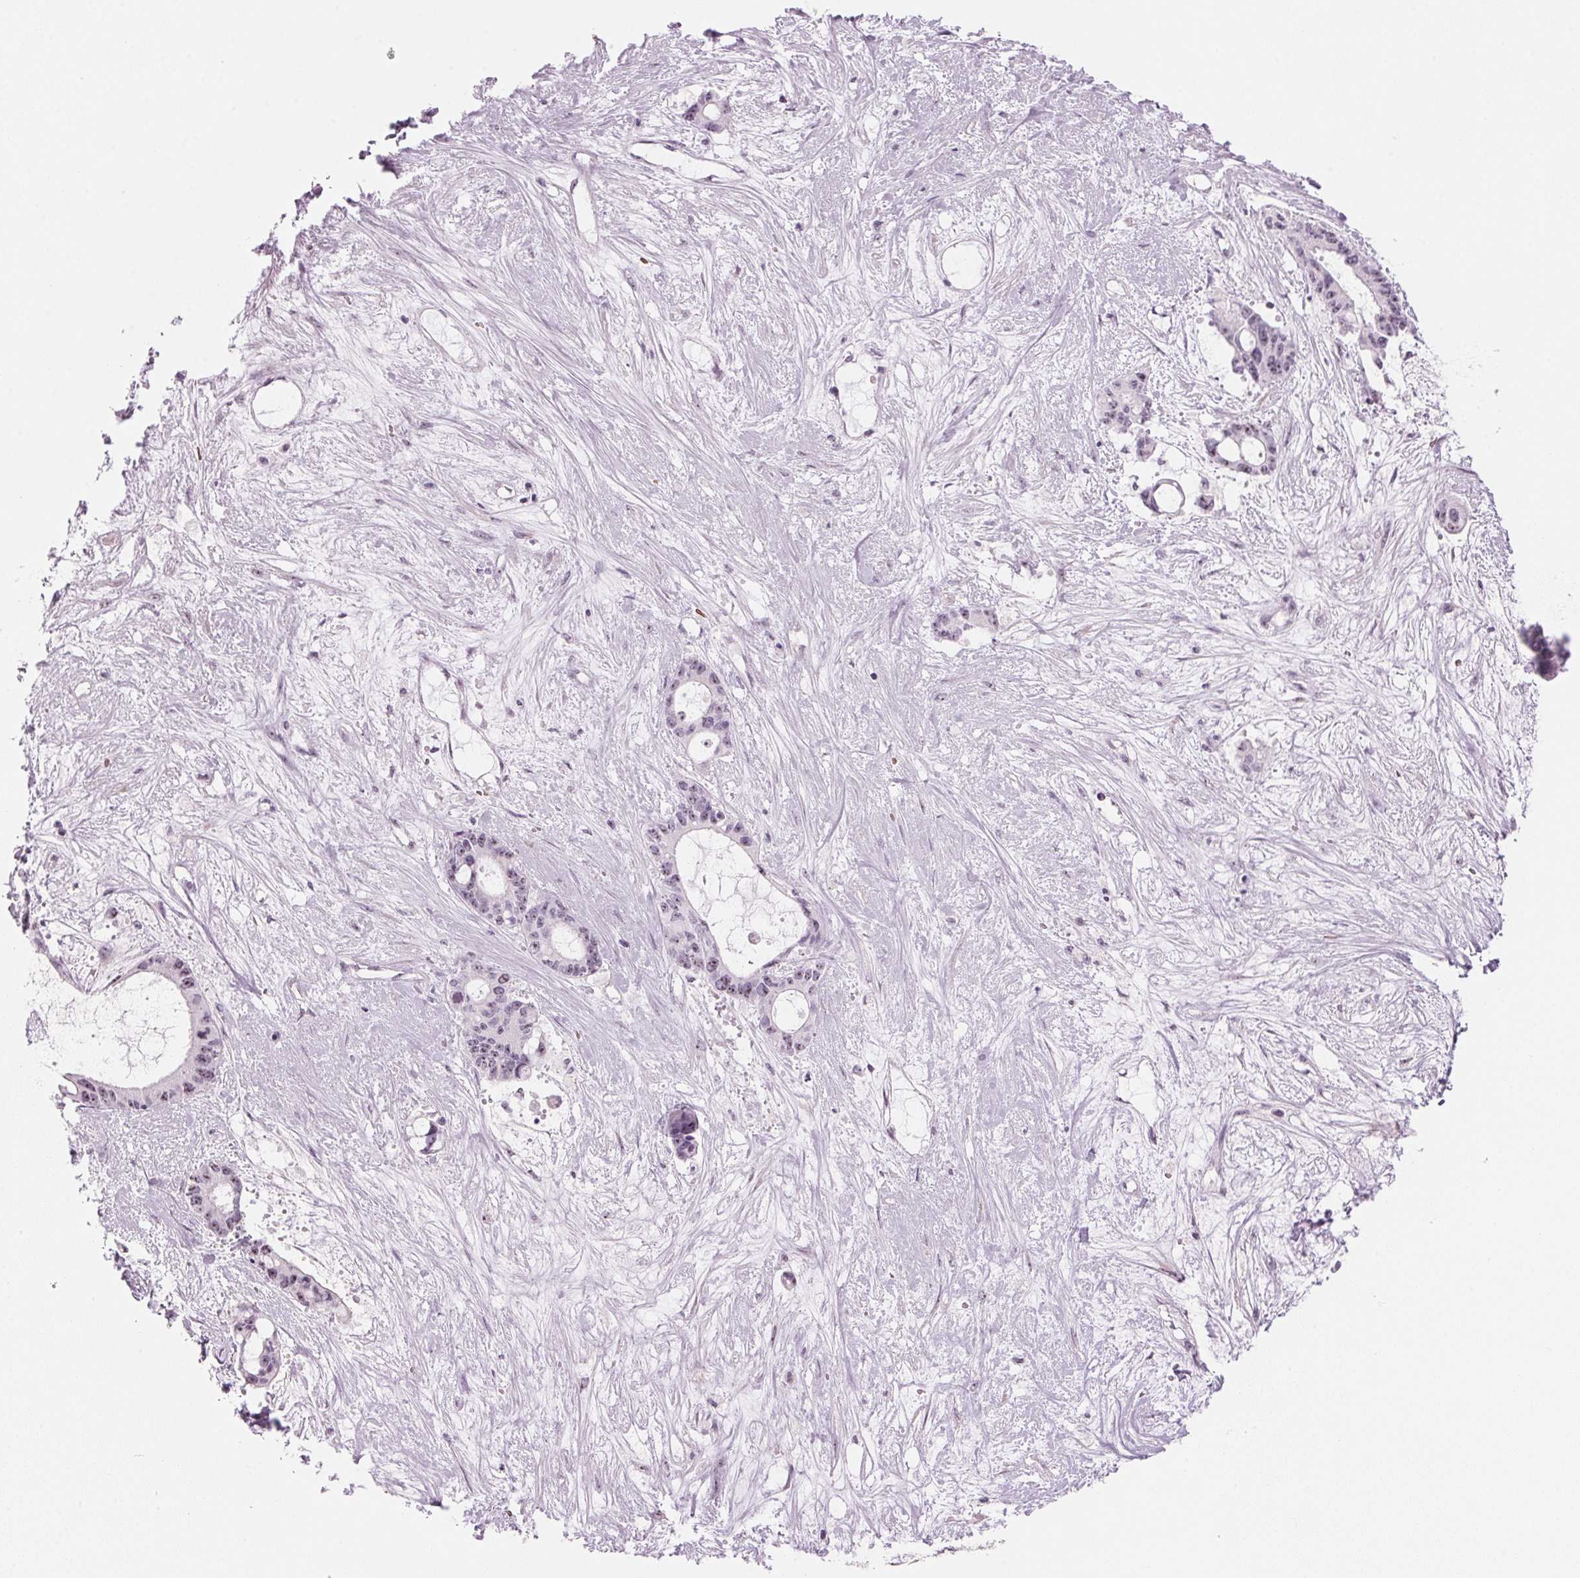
{"staining": {"intensity": "weak", "quantity": "<25%", "location": "nuclear"}, "tissue": "liver cancer", "cell_type": "Tumor cells", "image_type": "cancer", "snomed": [{"axis": "morphology", "description": "Normal tissue, NOS"}, {"axis": "morphology", "description": "Cholangiocarcinoma"}, {"axis": "topography", "description": "Liver"}, {"axis": "topography", "description": "Peripheral nerve tissue"}], "caption": "Immunohistochemical staining of human liver cholangiocarcinoma shows no significant expression in tumor cells.", "gene": "DNTTIP2", "patient": {"sex": "female", "age": 73}}